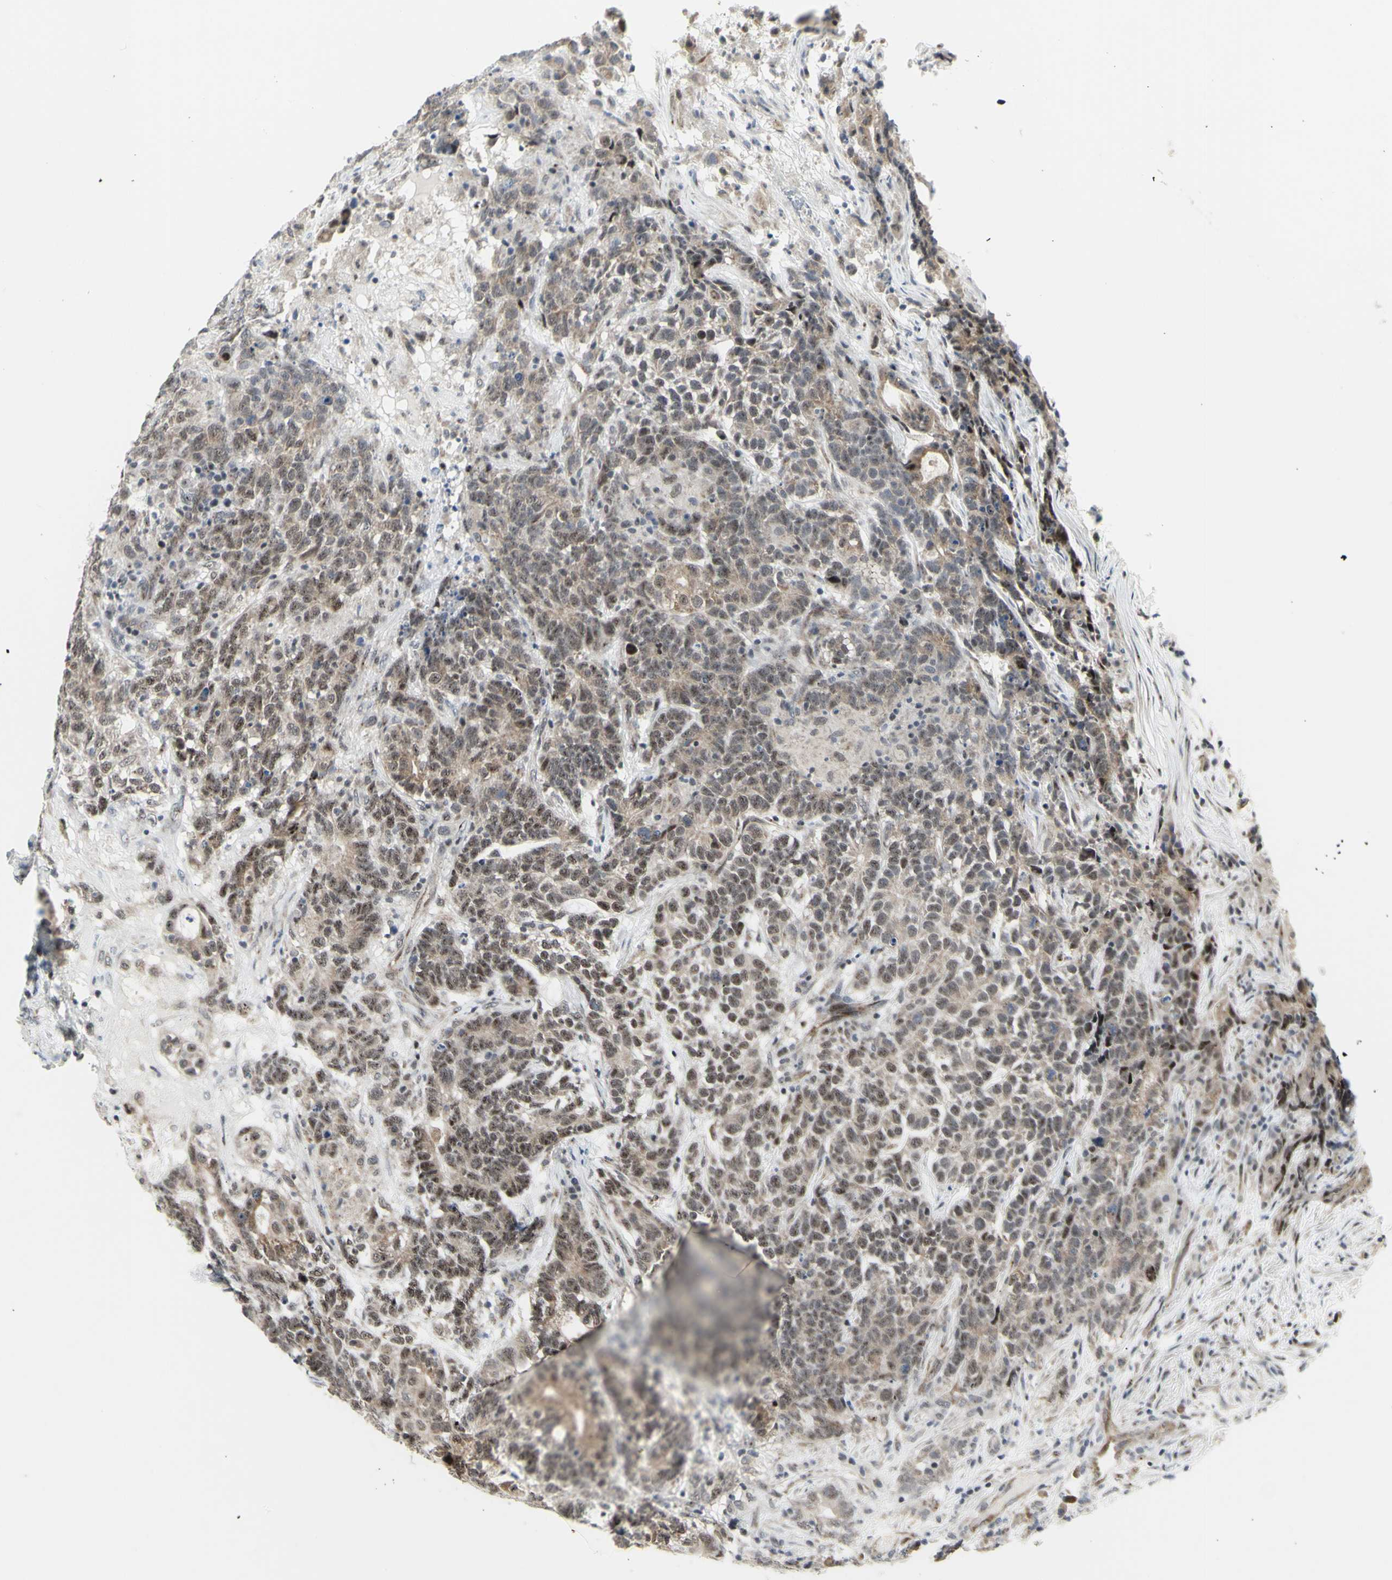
{"staining": {"intensity": "weak", "quantity": ">75%", "location": "nuclear"}, "tissue": "testis cancer", "cell_type": "Tumor cells", "image_type": "cancer", "snomed": [{"axis": "morphology", "description": "Carcinoma, Embryonal, NOS"}, {"axis": "topography", "description": "Testis"}], "caption": "High-power microscopy captured an IHC photomicrograph of testis cancer, revealing weak nuclear staining in about >75% of tumor cells.", "gene": "DHRS7B", "patient": {"sex": "male", "age": 26}}